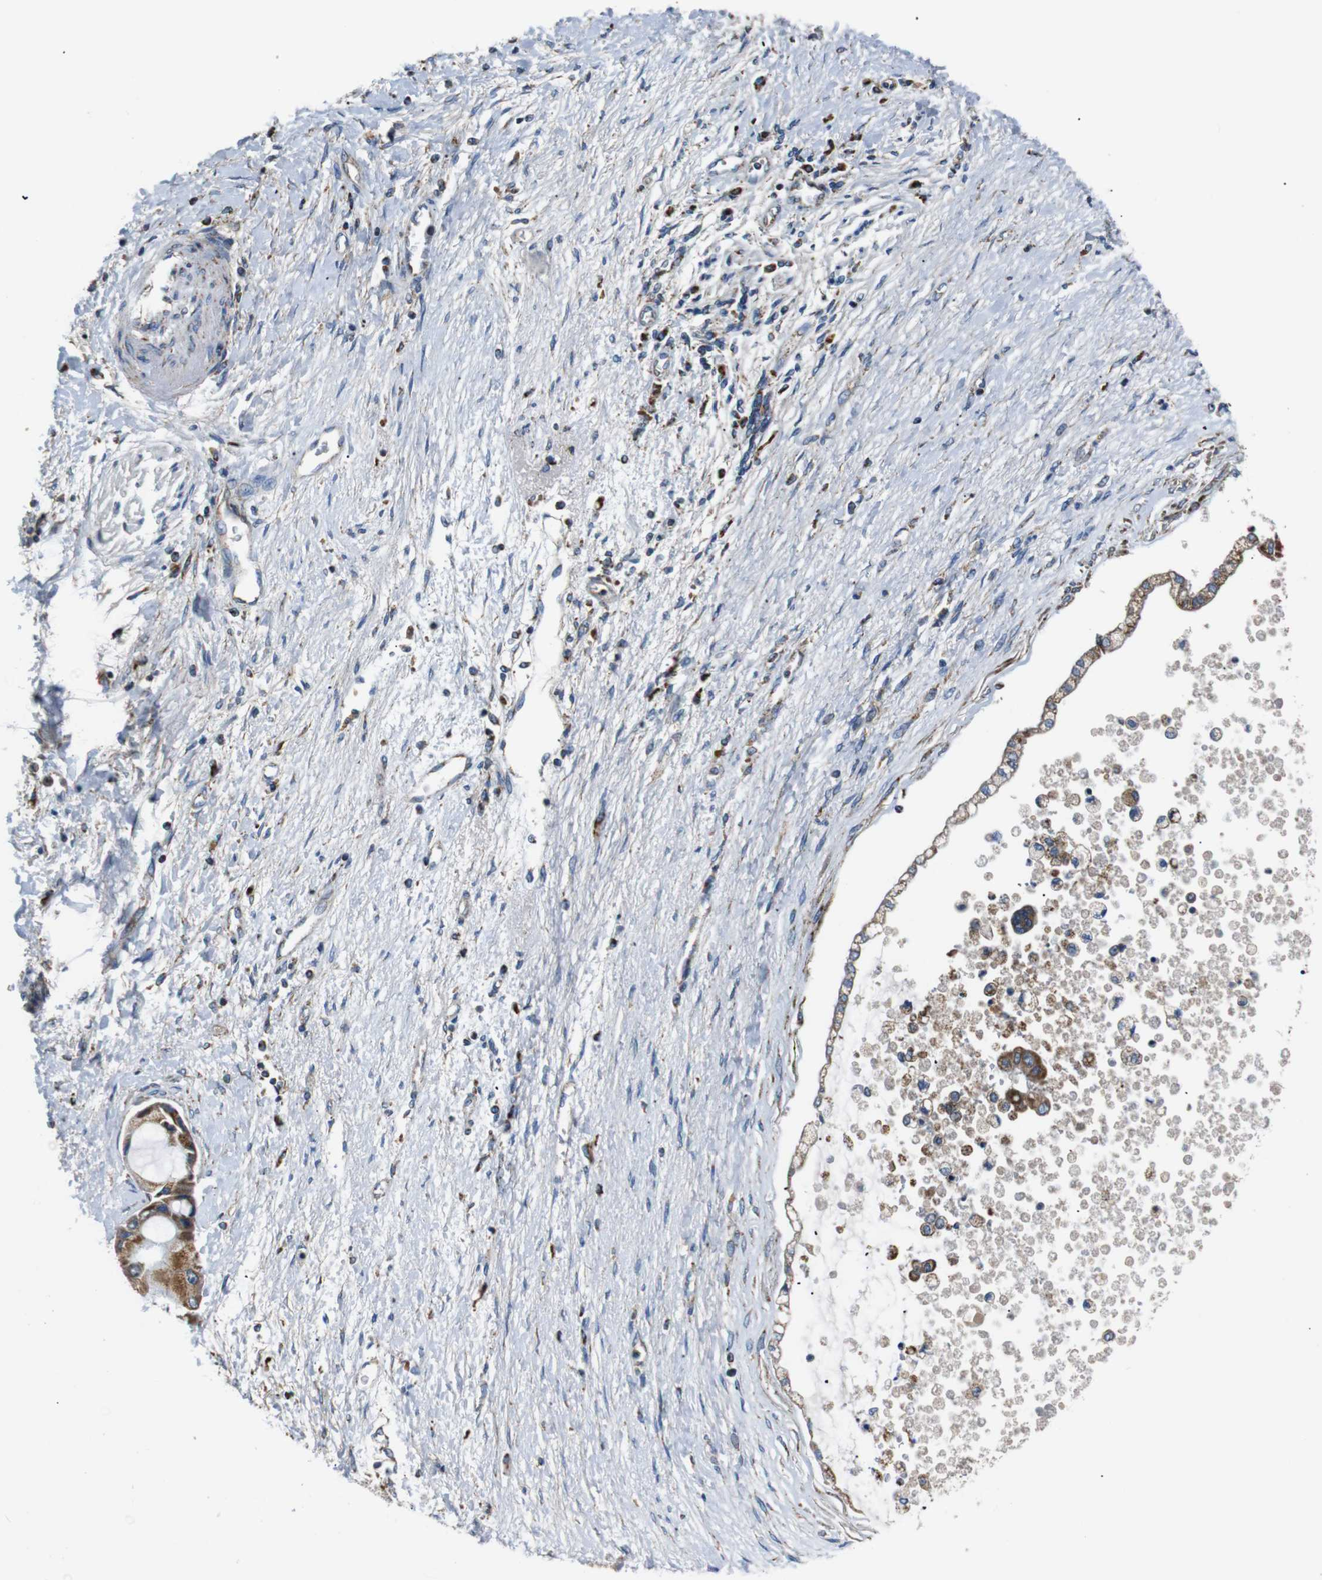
{"staining": {"intensity": "moderate", "quantity": ">75%", "location": "cytoplasmic/membranous"}, "tissue": "liver cancer", "cell_type": "Tumor cells", "image_type": "cancer", "snomed": [{"axis": "morphology", "description": "Cholangiocarcinoma"}, {"axis": "topography", "description": "Liver"}], "caption": "Immunohistochemistry (IHC) photomicrograph of liver cancer (cholangiocarcinoma) stained for a protein (brown), which displays medium levels of moderate cytoplasmic/membranous expression in approximately >75% of tumor cells.", "gene": "NETO2", "patient": {"sex": "male", "age": 50}}